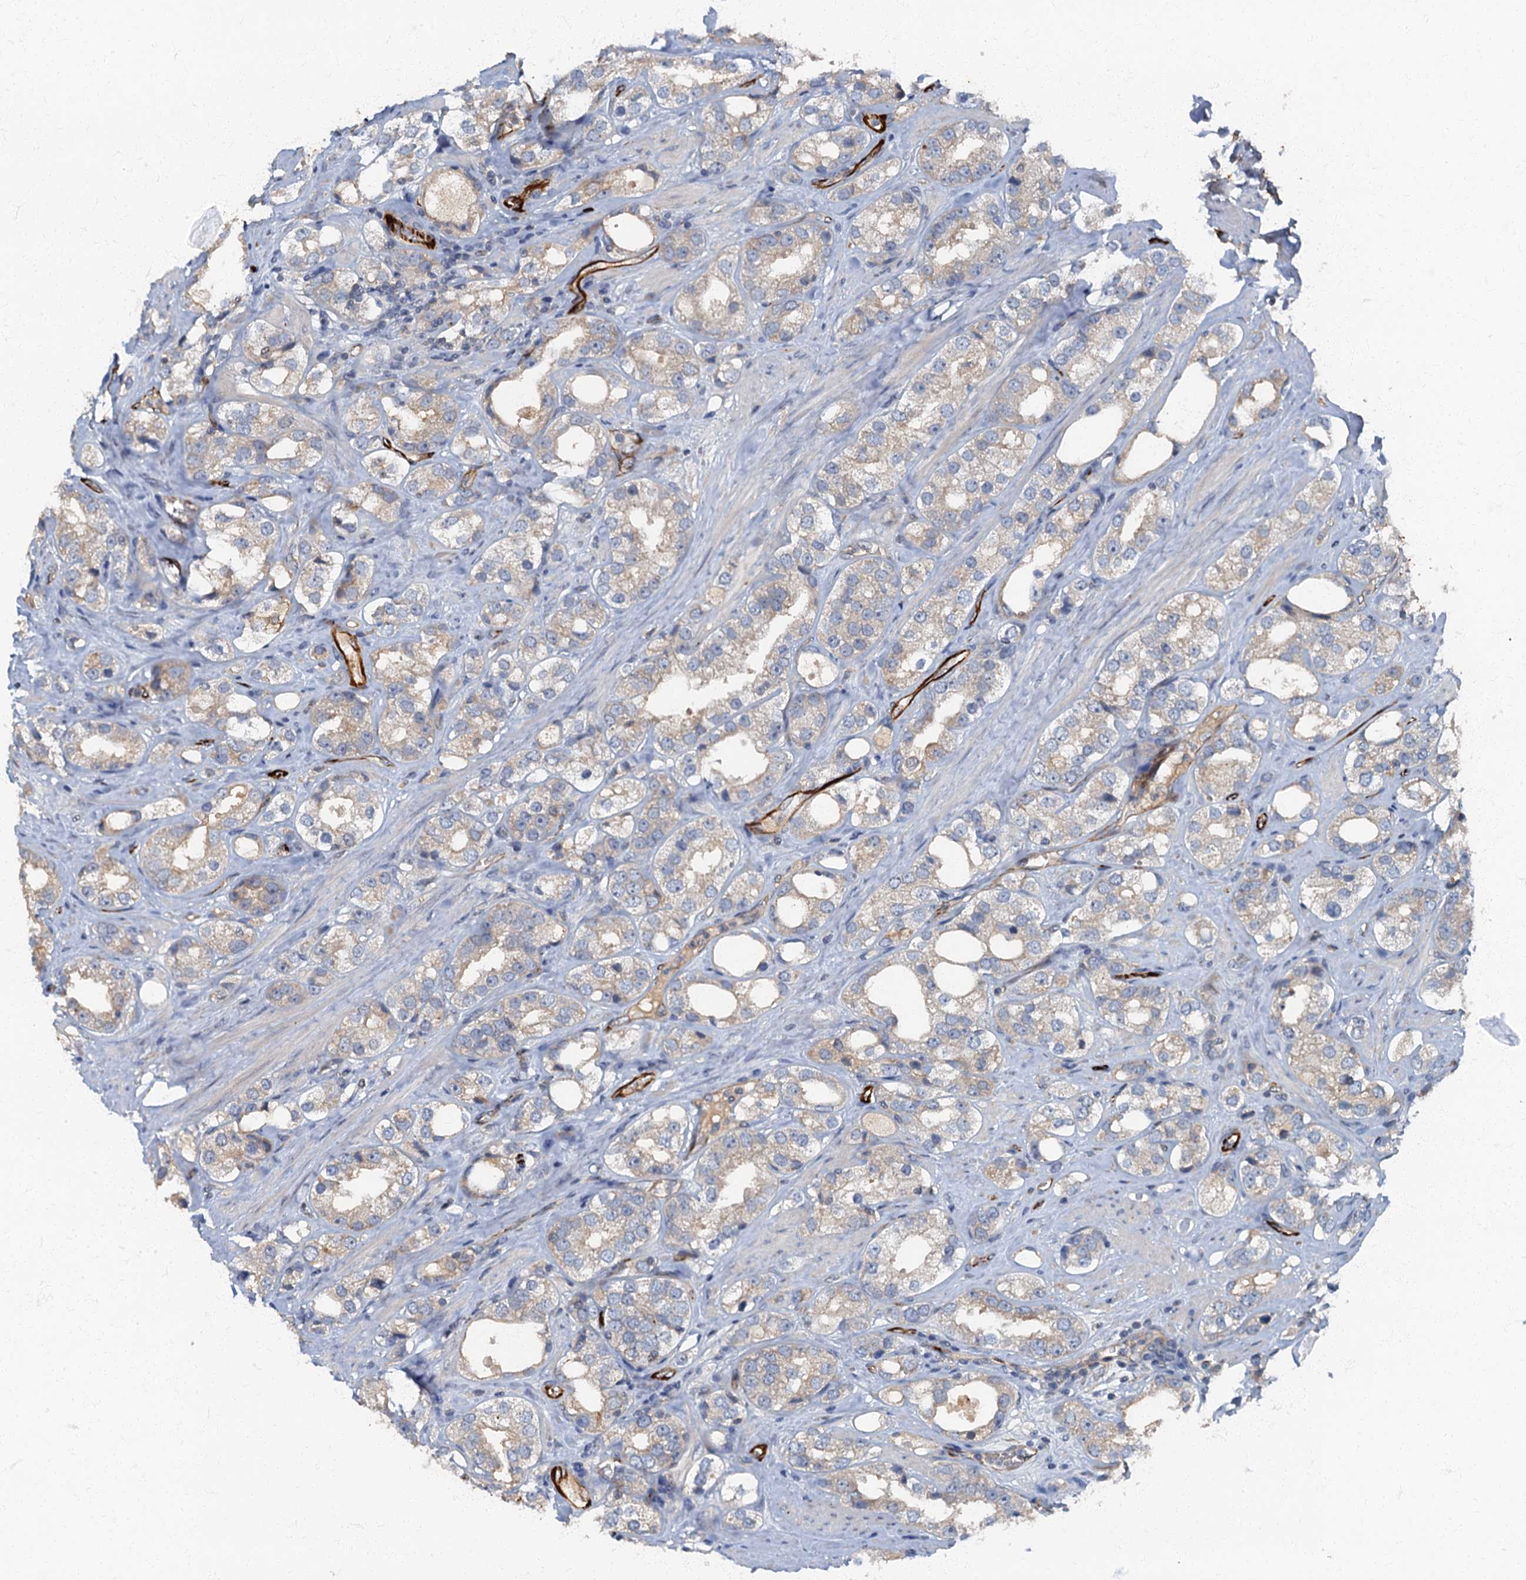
{"staining": {"intensity": "weak", "quantity": "25%-75%", "location": "cytoplasmic/membranous"}, "tissue": "prostate cancer", "cell_type": "Tumor cells", "image_type": "cancer", "snomed": [{"axis": "morphology", "description": "Adenocarcinoma, NOS"}, {"axis": "topography", "description": "Prostate"}], "caption": "Immunohistochemistry (DAB) staining of human prostate adenocarcinoma reveals weak cytoplasmic/membranous protein positivity in approximately 25%-75% of tumor cells.", "gene": "ARL11", "patient": {"sex": "male", "age": 79}}